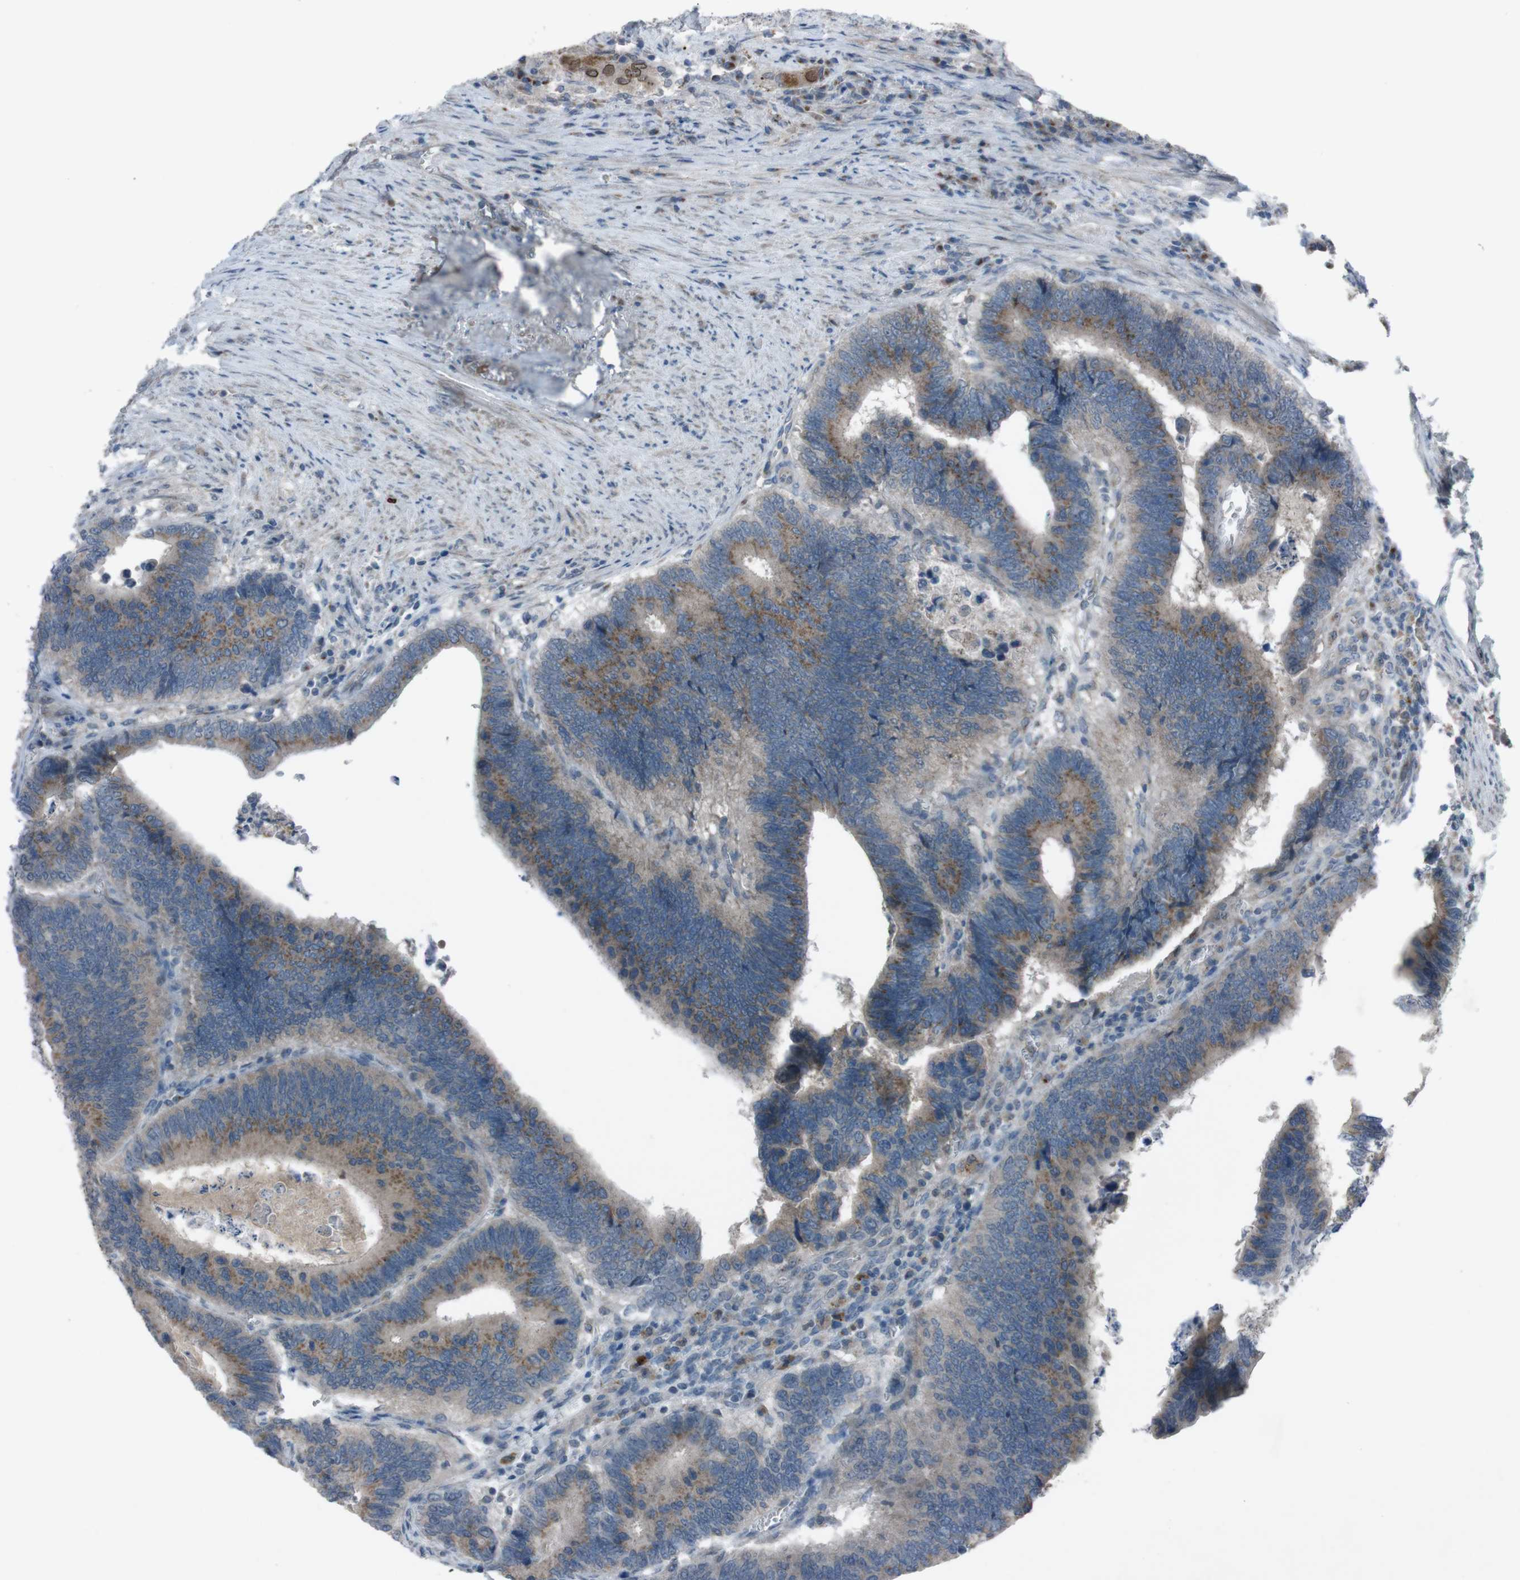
{"staining": {"intensity": "moderate", "quantity": ">75%", "location": "cytoplasmic/membranous"}, "tissue": "colorectal cancer", "cell_type": "Tumor cells", "image_type": "cancer", "snomed": [{"axis": "morphology", "description": "Adenocarcinoma, NOS"}, {"axis": "topography", "description": "Colon"}], "caption": "Protein expression analysis of human colorectal cancer (adenocarcinoma) reveals moderate cytoplasmic/membranous staining in about >75% of tumor cells. The staining was performed using DAB to visualize the protein expression in brown, while the nuclei were stained in blue with hematoxylin (Magnification: 20x).", "gene": "EFNA5", "patient": {"sex": "male", "age": 72}}